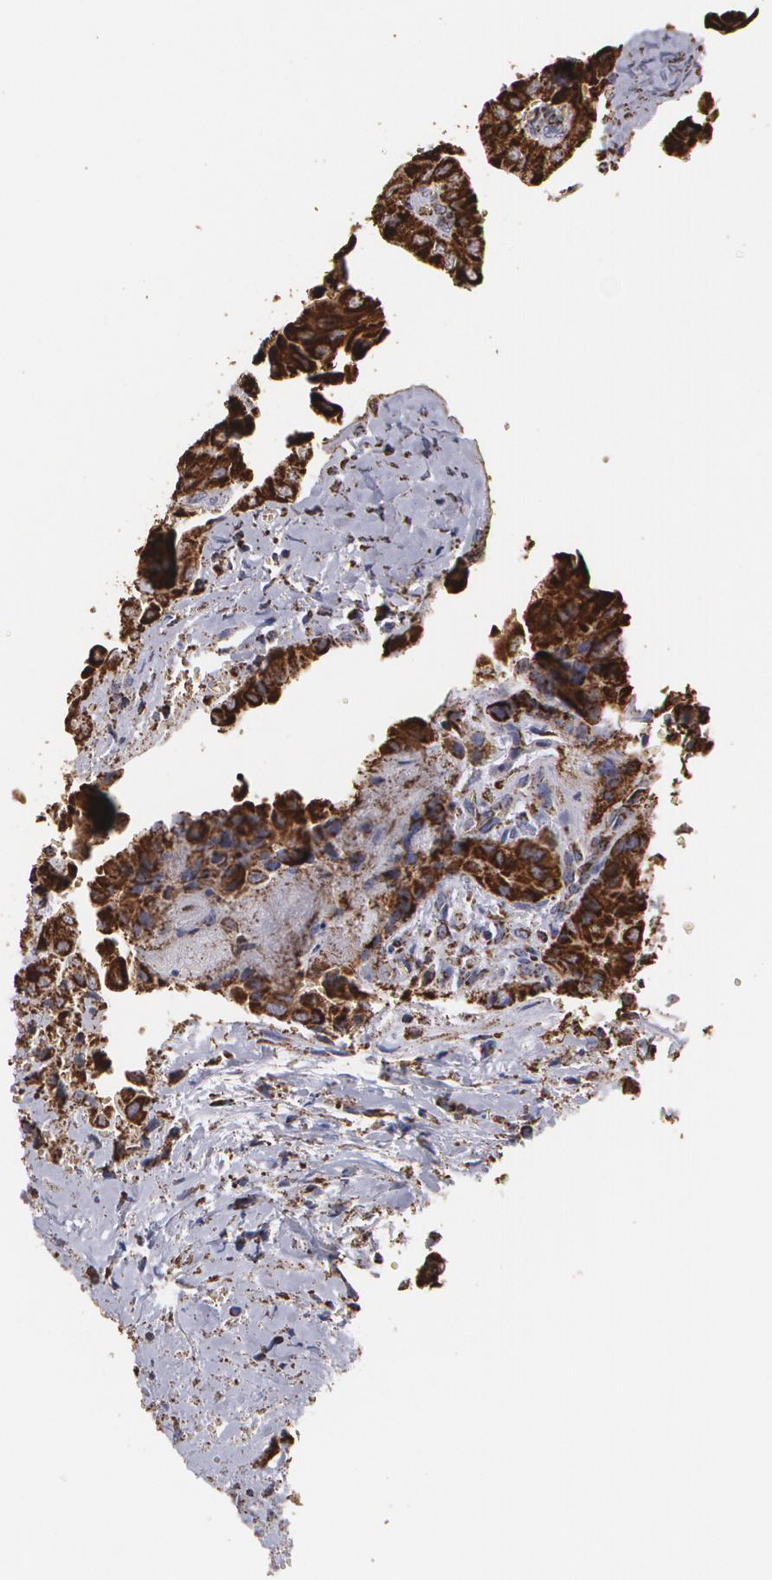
{"staining": {"intensity": "strong", "quantity": ">75%", "location": "cytoplasmic/membranous"}, "tissue": "thyroid cancer", "cell_type": "Tumor cells", "image_type": "cancer", "snomed": [{"axis": "morphology", "description": "Papillary adenocarcinoma, NOS"}, {"axis": "topography", "description": "Thyroid gland"}], "caption": "Thyroid cancer tissue exhibits strong cytoplasmic/membranous positivity in approximately >75% of tumor cells", "gene": "HSPD1", "patient": {"sex": "female", "age": 71}}